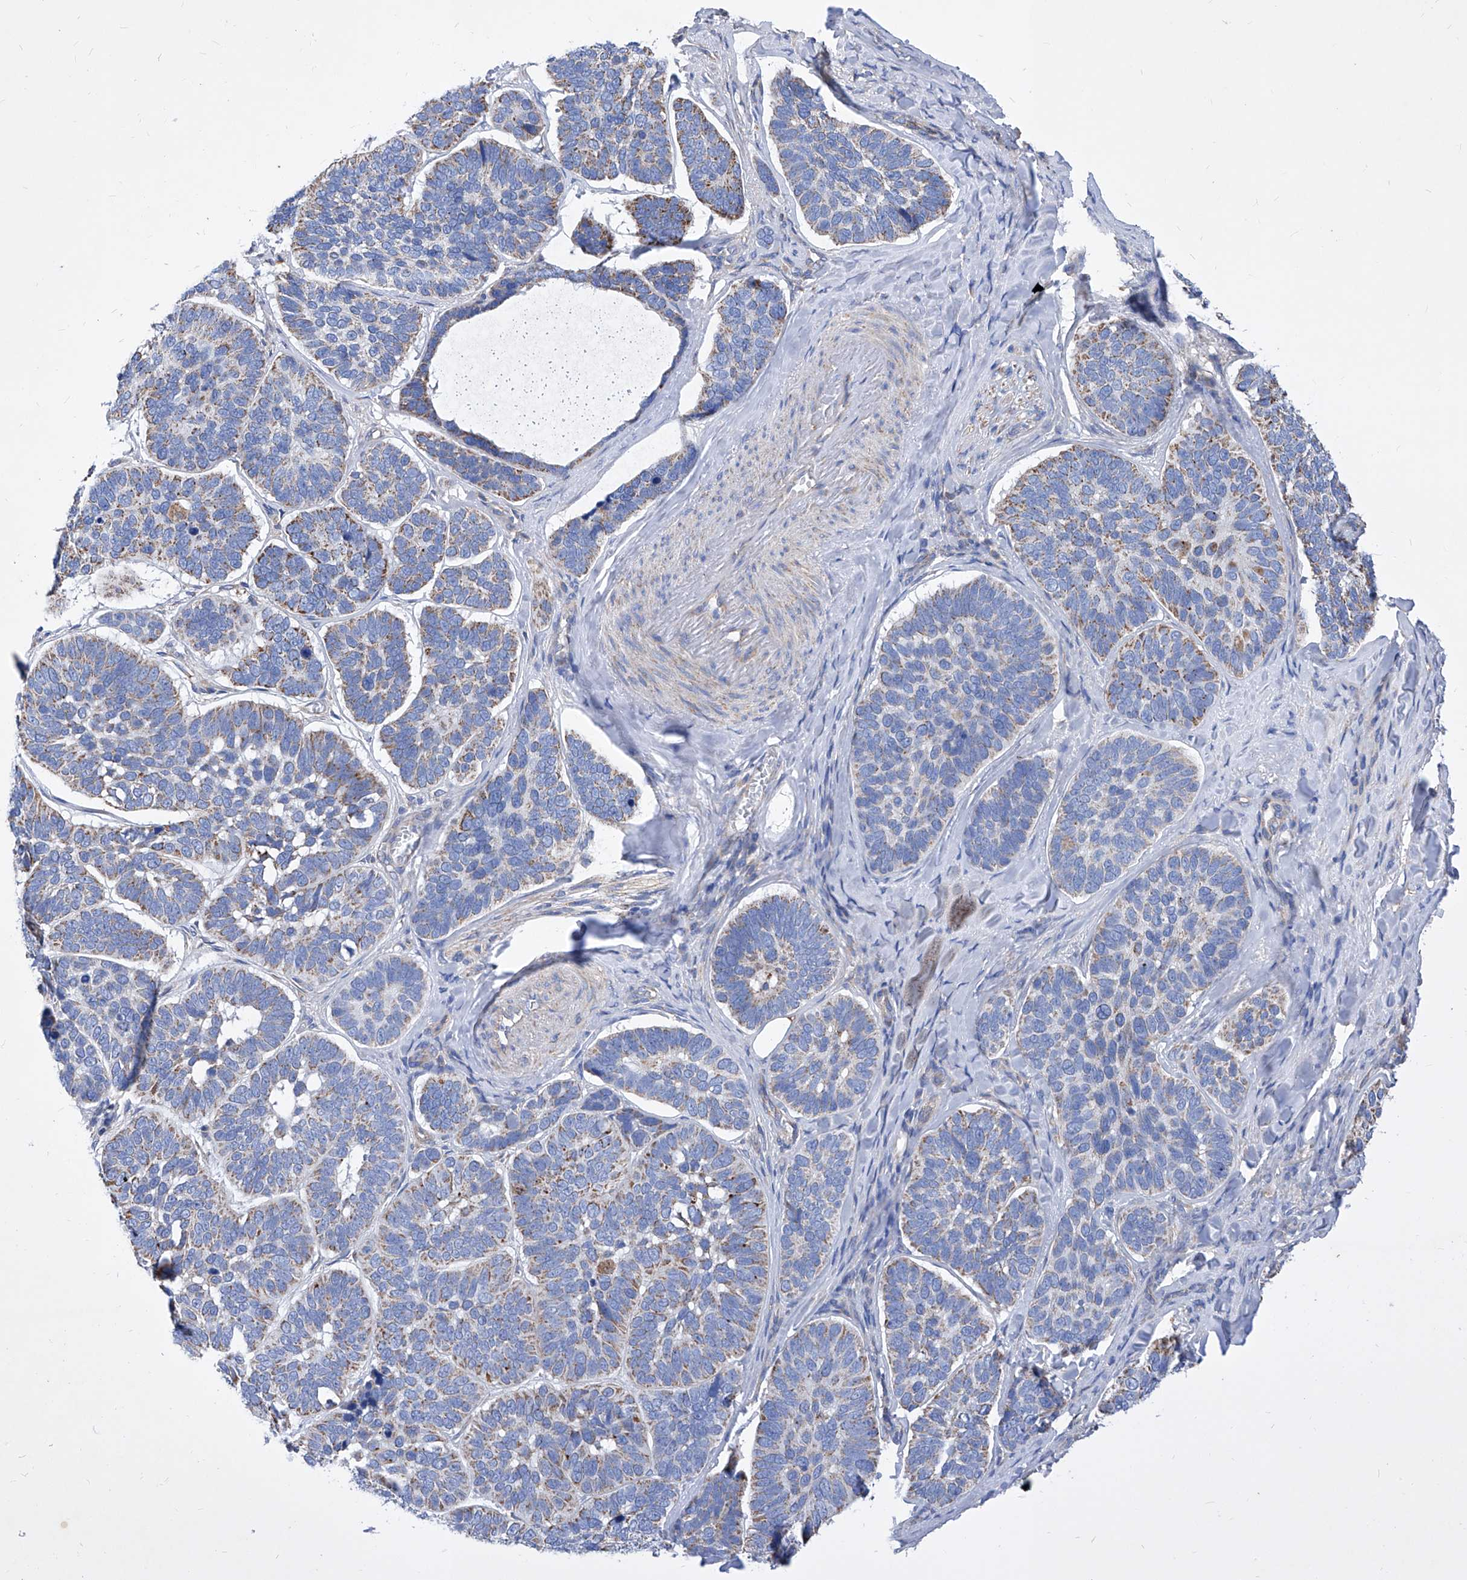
{"staining": {"intensity": "moderate", "quantity": "25%-75%", "location": "cytoplasmic/membranous"}, "tissue": "skin cancer", "cell_type": "Tumor cells", "image_type": "cancer", "snomed": [{"axis": "morphology", "description": "Basal cell carcinoma"}, {"axis": "topography", "description": "Skin"}], "caption": "Protein expression analysis of skin cancer demonstrates moderate cytoplasmic/membranous positivity in about 25%-75% of tumor cells.", "gene": "HRNR", "patient": {"sex": "male", "age": 62}}